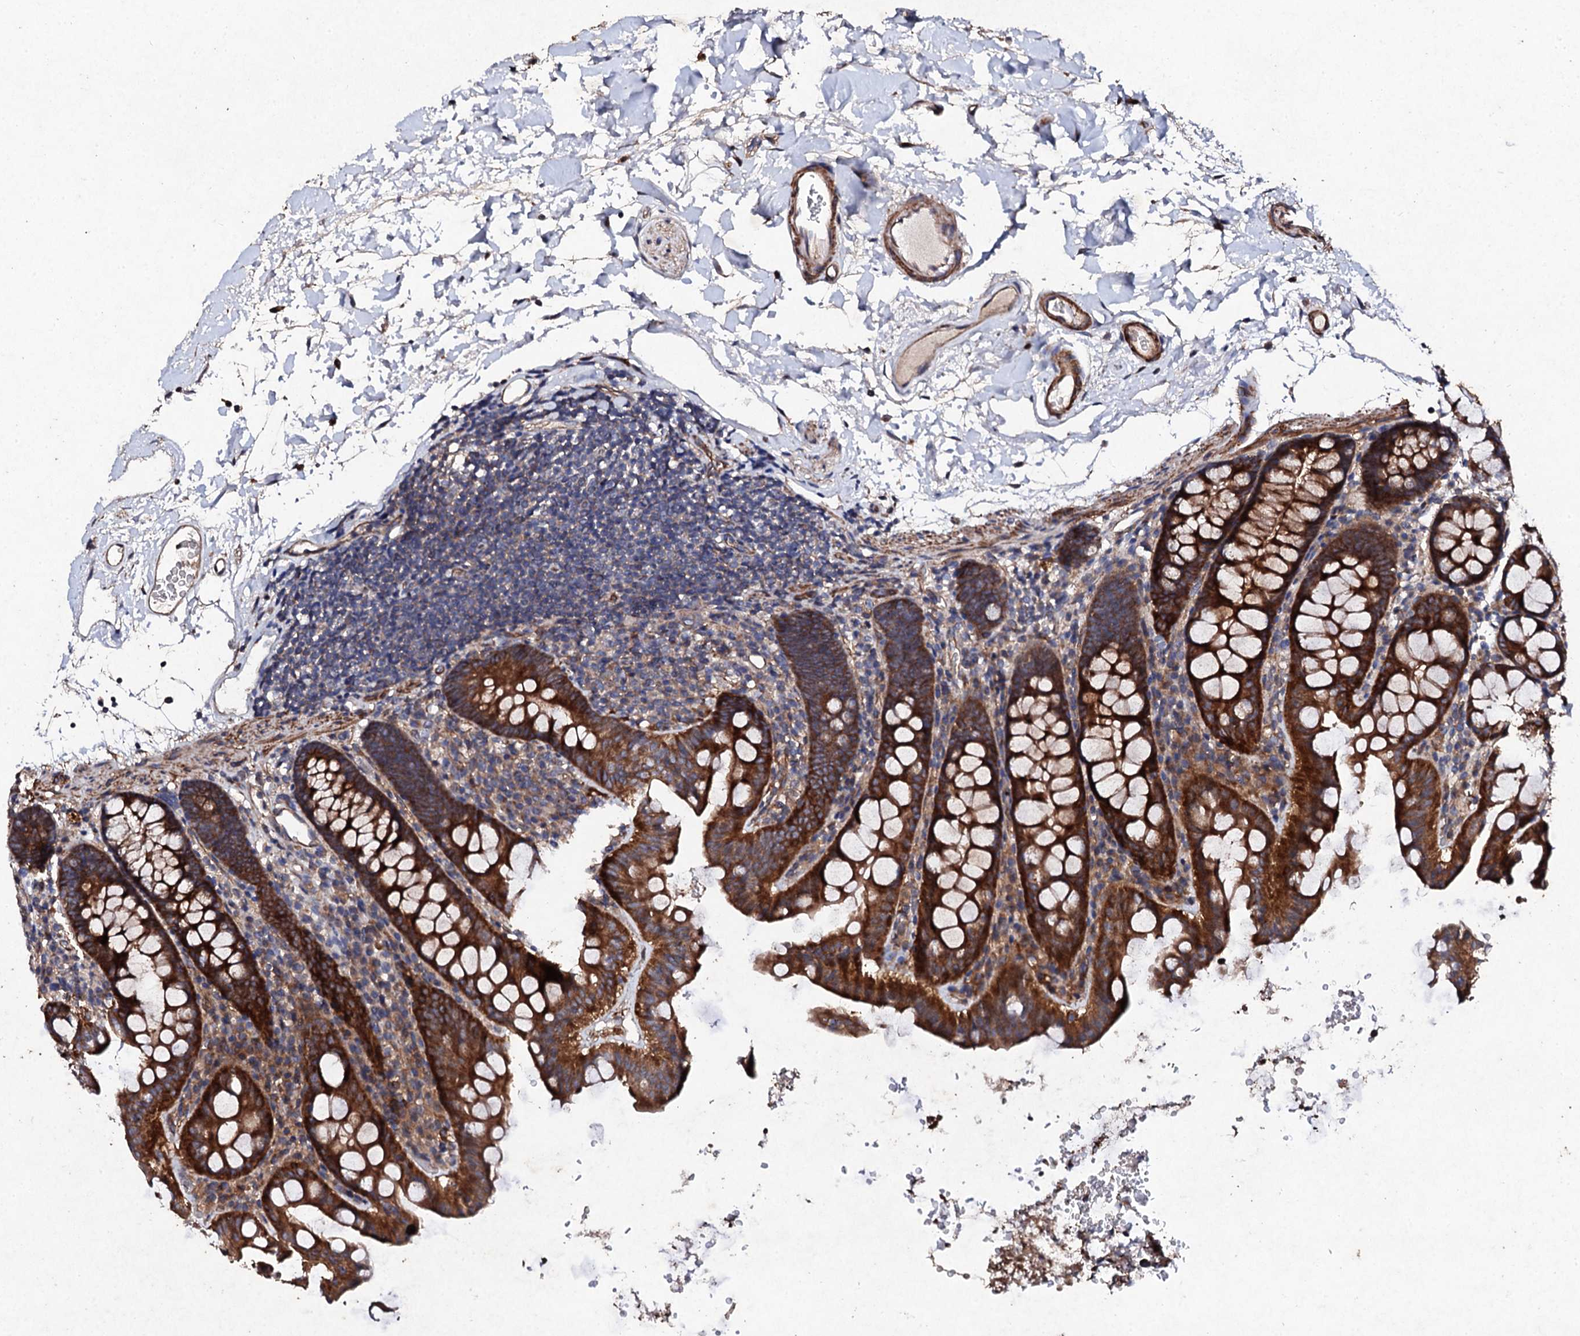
{"staining": {"intensity": "strong", "quantity": ">75%", "location": "cytoplasmic/membranous"}, "tissue": "colon", "cell_type": "Endothelial cells", "image_type": "normal", "snomed": [{"axis": "morphology", "description": "Normal tissue, NOS"}, {"axis": "topography", "description": "Colon"}], "caption": "Colon stained for a protein (brown) demonstrates strong cytoplasmic/membranous positive positivity in approximately >75% of endothelial cells.", "gene": "MOCOS", "patient": {"sex": "male", "age": 75}}